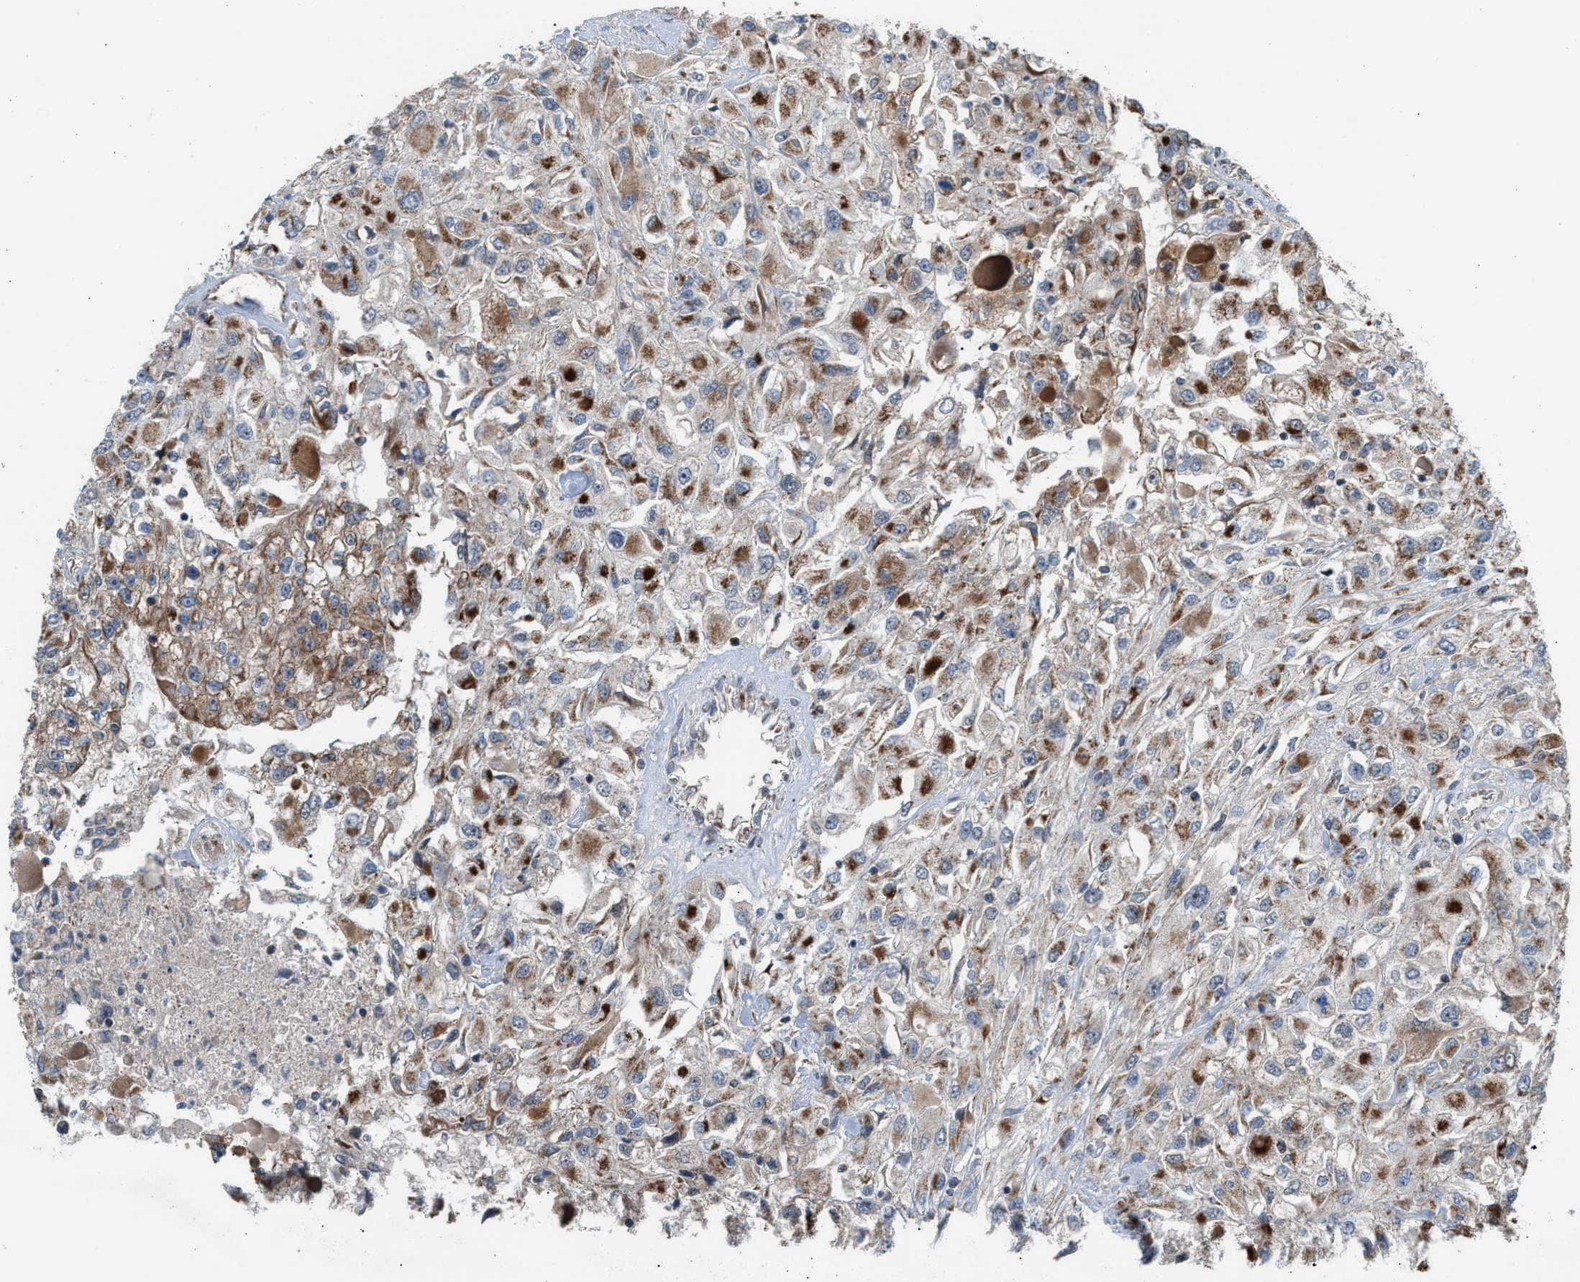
{"staining": {"intensity": "weak", "quantity": ">75%", "location": "cytoplasmic/membranous"}, "tissue": "renal cancer", "cell_type": "Tumor cells", "image_type": "cancer", "snomed": [{"axis": "morphology", "description": "Adenocarcinoma, NOS"}, {"axis": "topography", "description": "Kidney"}], "caption": "The image demonstrates staining of renal cancer (adenocarcinoma), revealing weak cytoplasmic/membranous protein expression (brown color) within tumor cells.", "gene": "PMPCA", "patient": {"sex": "female", "age": 52}}